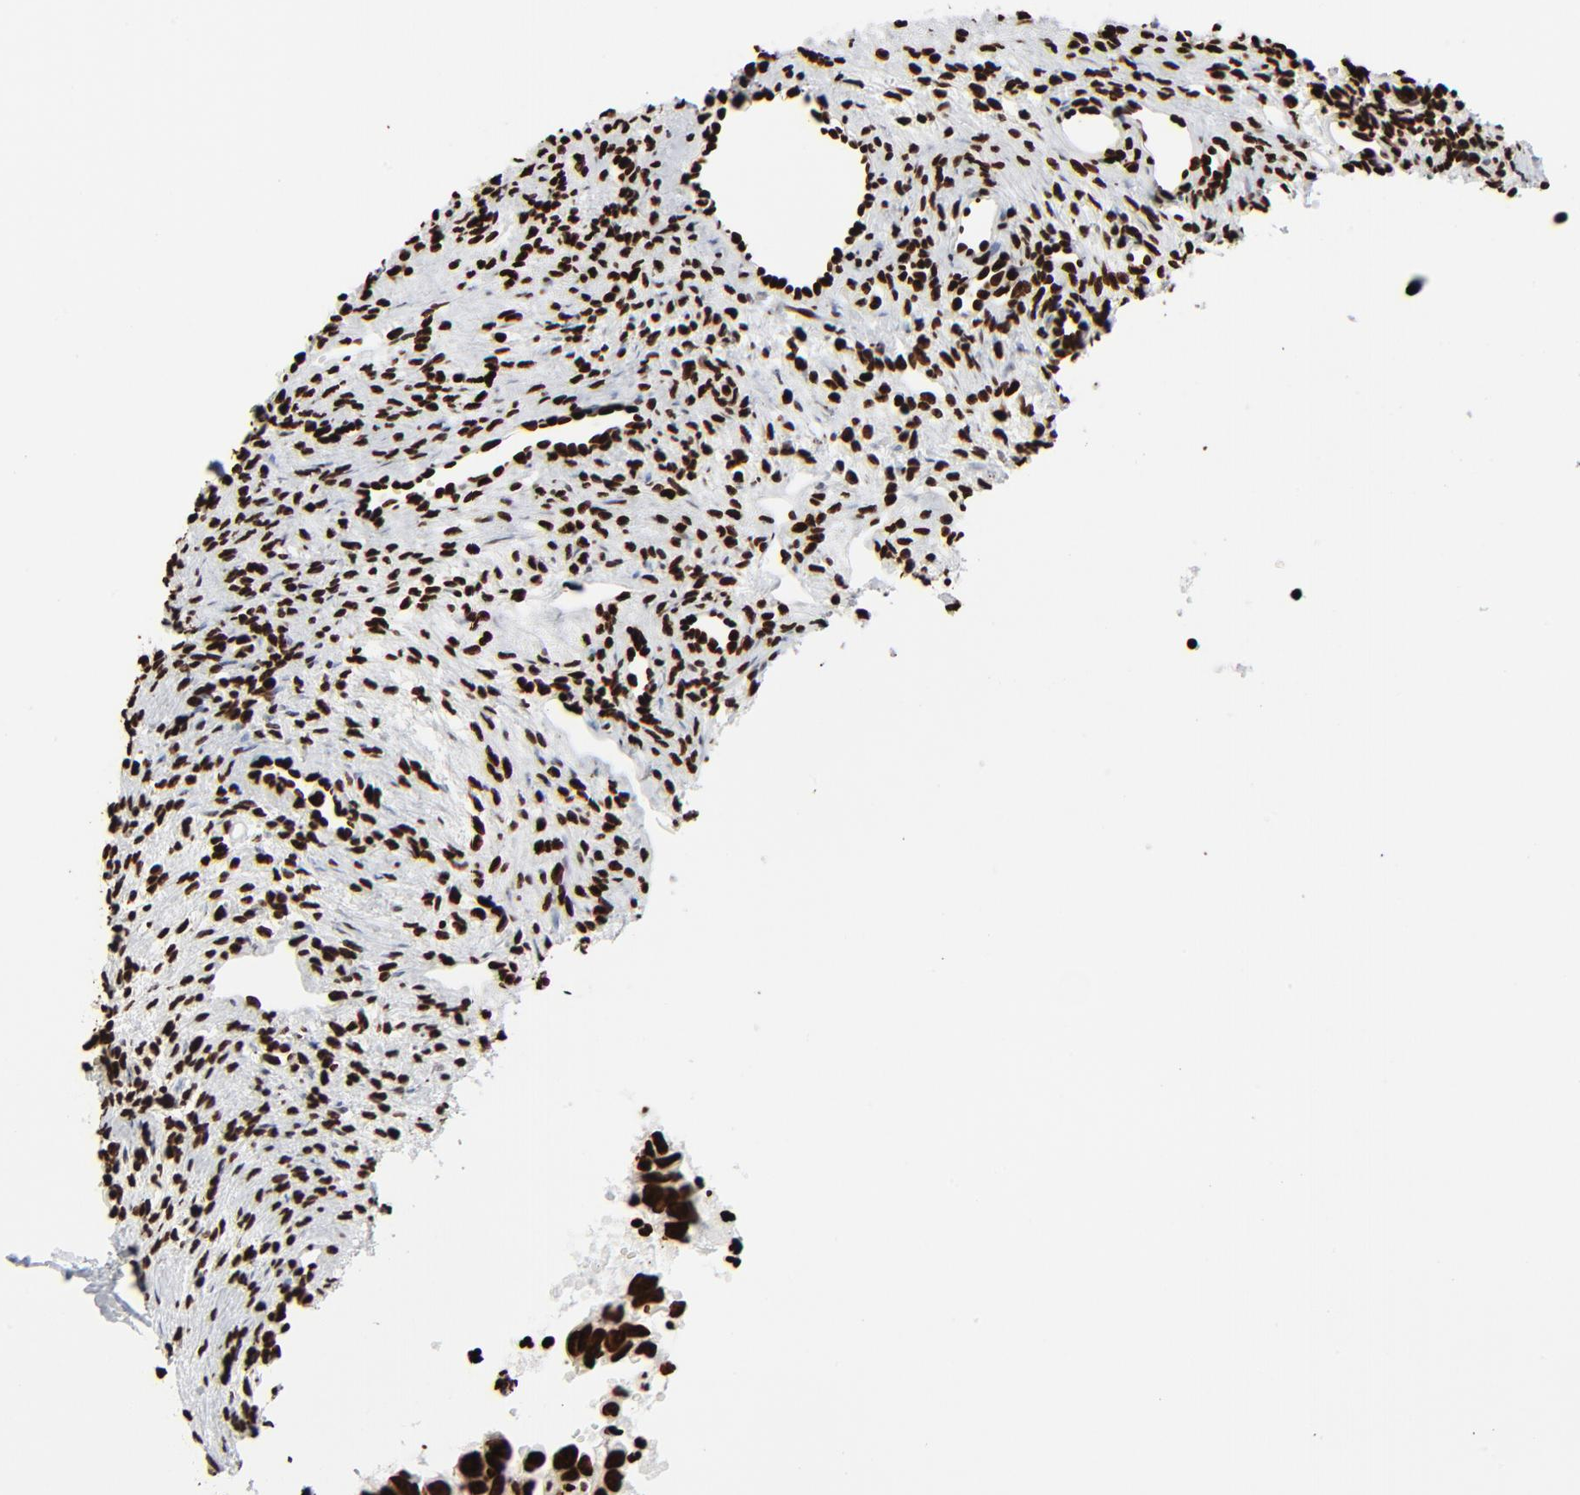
{"staining": {"intensity": "strong", "quantity": ">75%", "location": "nuclear"}, "tissue": "ovary", "cell_type": "Ovarian stroma cells", "image_type": "normal", "snomed": [{"axis": "morphology", "description": "Normal tissue, NOS"}, {"axis": "topography", "description": "Ovary"}], "caption": "This is a histology image of immunohistochemistry staining of normal ovary, which shows strong staining in the nuclear of ovarian stroma cells.", "gene": "H3", "patient": {"sex": "female", "age": 33}}